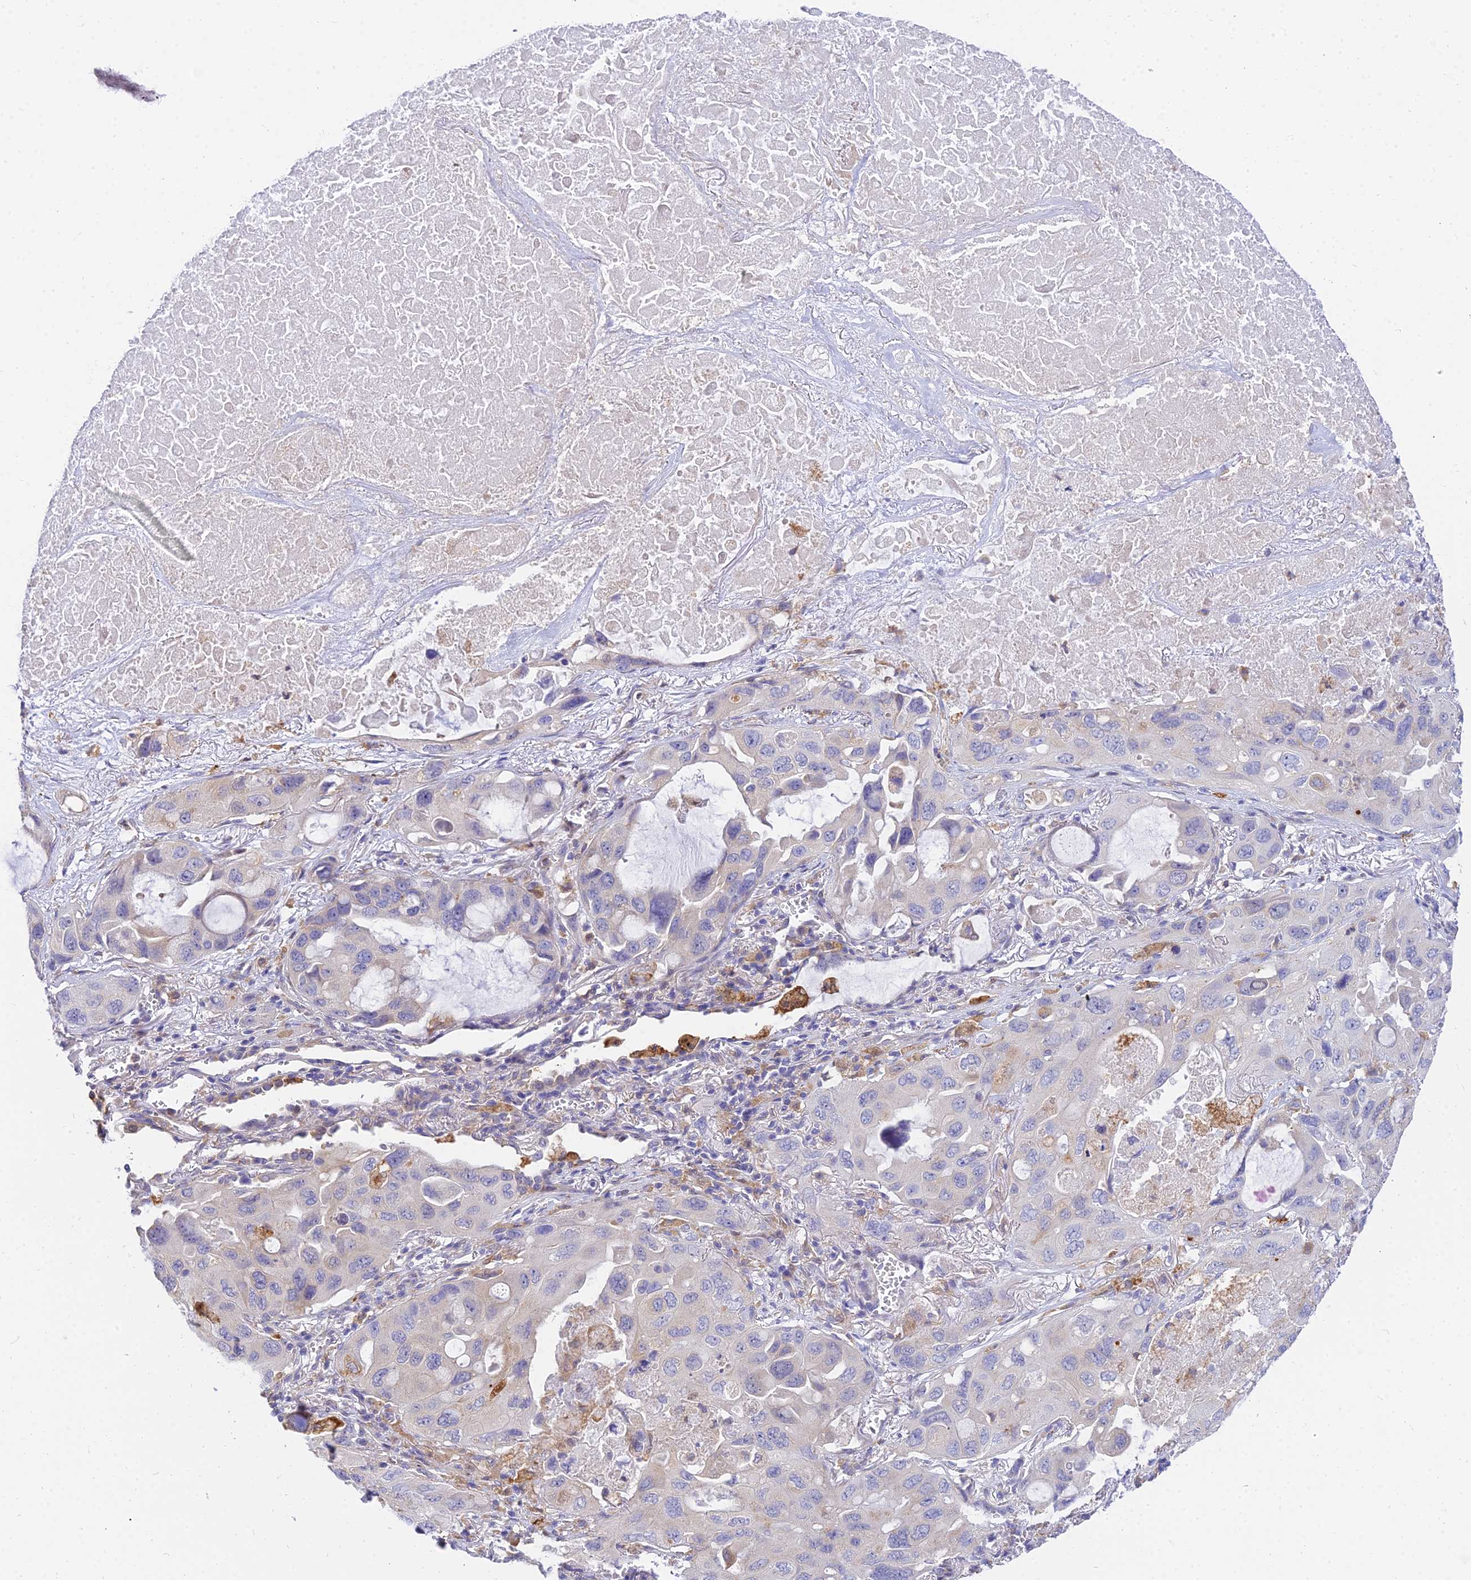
{"staining": {"intensity": "negative", "quantity": "none", "location": "none"}, "tissue": "lung cancer", "cell_type": "Tumor cells", "image_type": "cancer", "snomed": [{"axis": "morphology", "description": "Squamous cell carcinoma, NOS"}, {"axis": "topography", "description": "Lung"}], "caption": "An immunohistochemistry (IHC) photomicrograph of lung squamous cell carcinoma is shown. There is no staining in tumor cells of lung squamous cell carcinoma. The staining was performed using DAB to visualize the protein expression in brown, while the nuclei were stained in blue with hematoxylin (Magnification: 20x).", "gene": "ARL8B", "patient": {"sex": "female", "age": 73}}